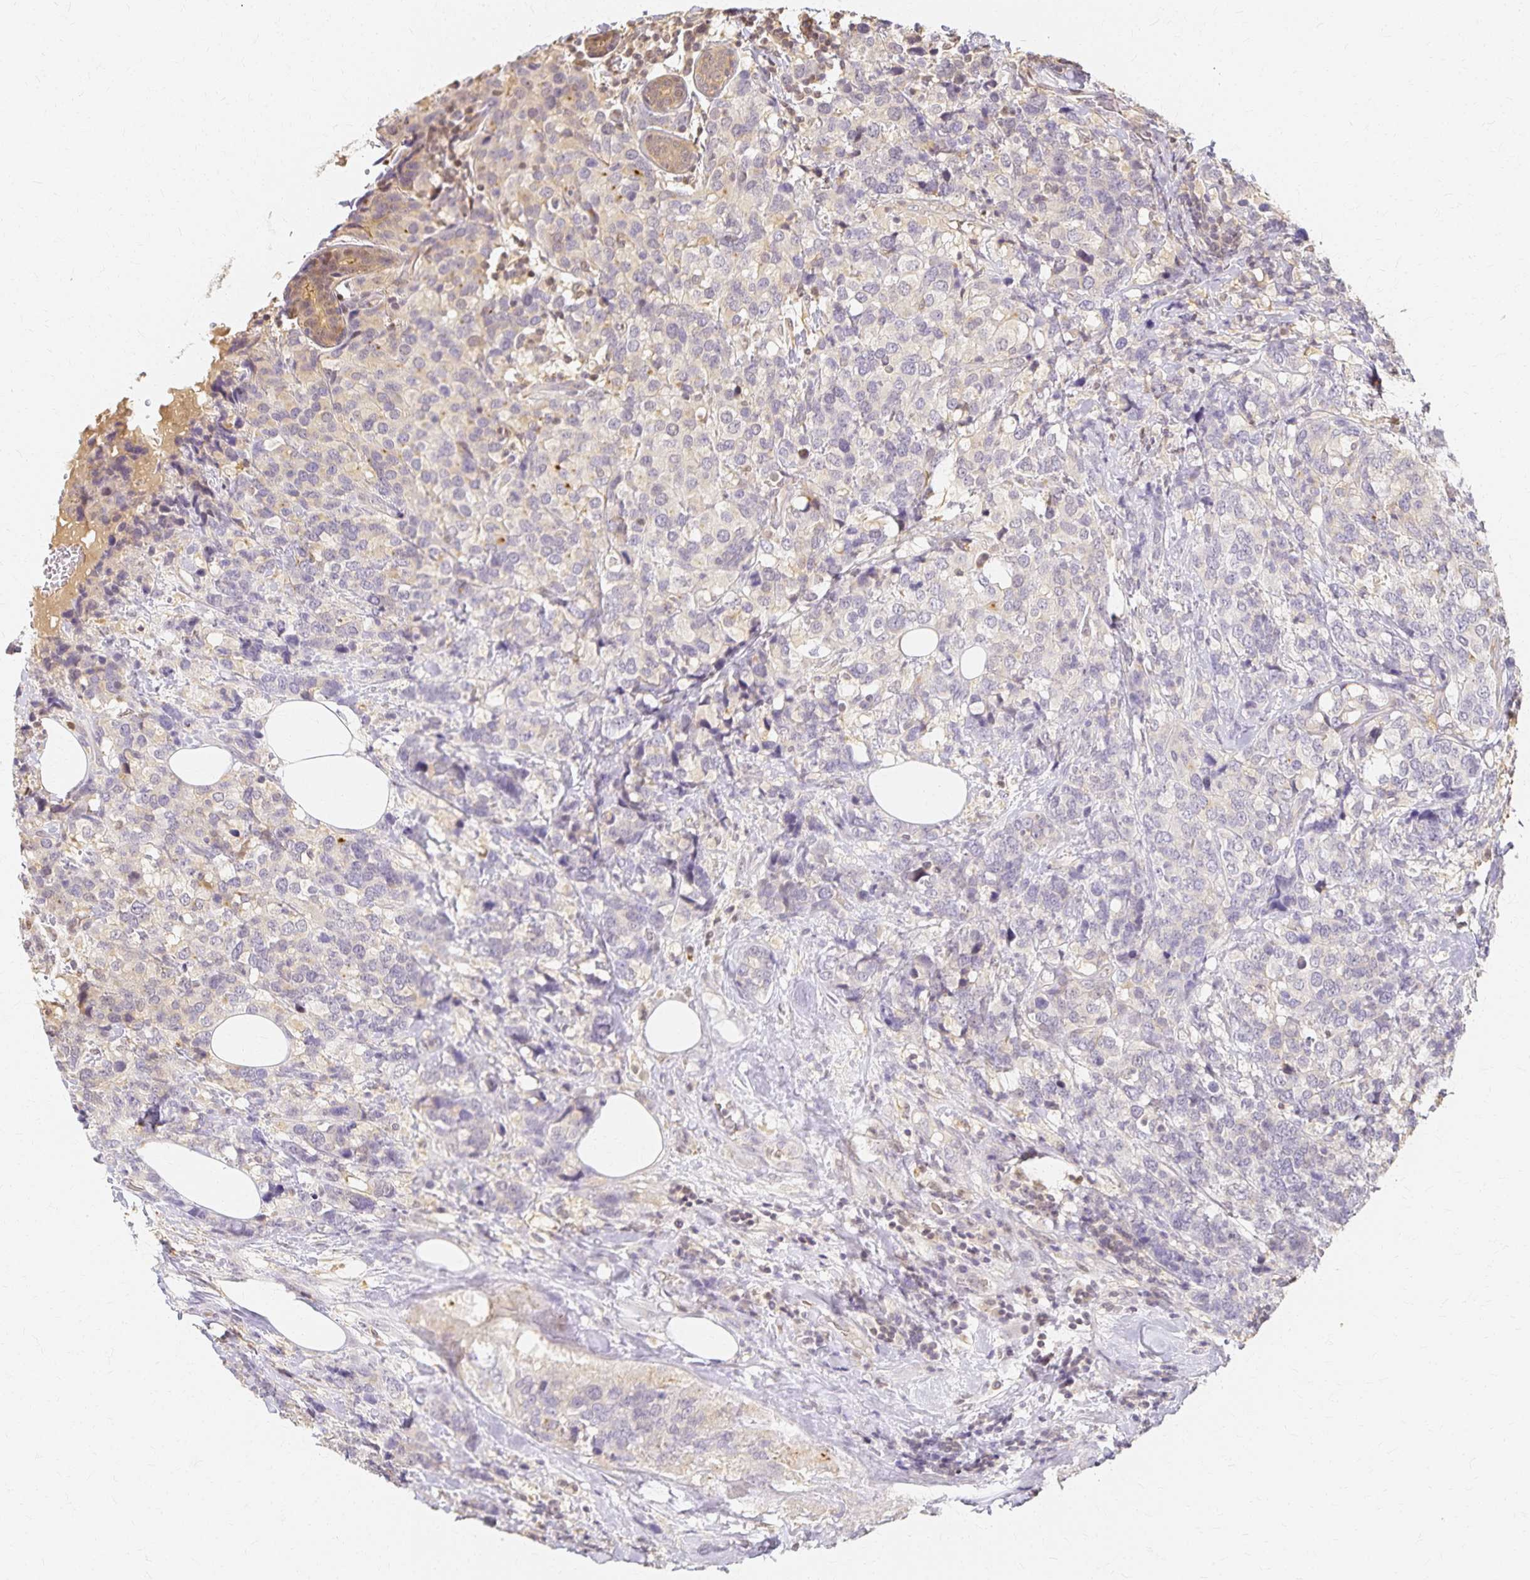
{"staining": {"intensity": "negative", "quantity": "none", "location": "none"}, "tissue": "breast cancer", "cell_type": "Tumor cells", "image_type": "cancer", "snomed": [{"axis": "morphology", "description": "Lobular carcinoma"}, {"axis": "topography", "description": "Breast"}], "caption": "Immunohistochemistry of human breast cancer exhibits no positivity in tumor cells.", "gene": "AZGP1", "patient": {"sex": "female", "age": 59}}